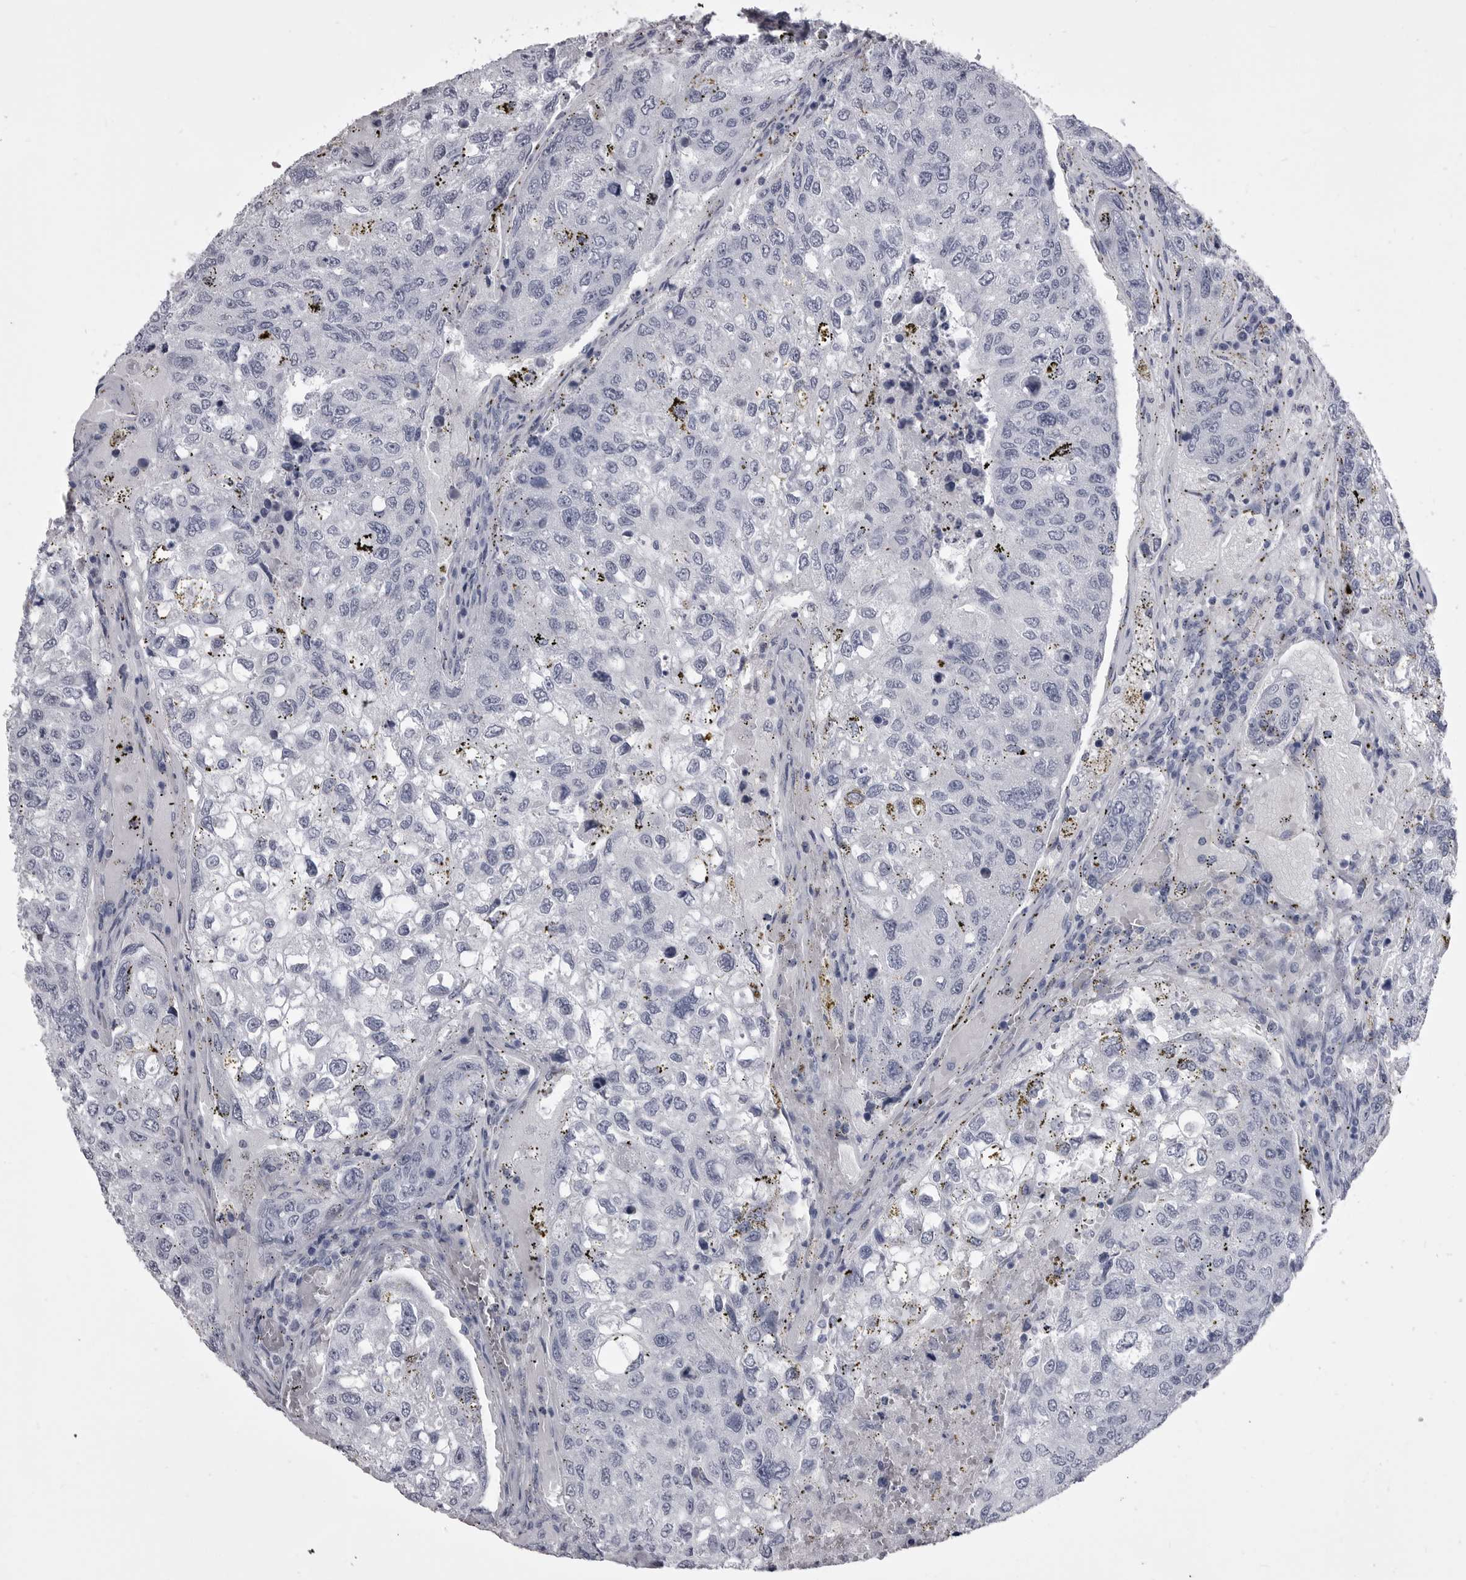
{"staining": {"intensity": "negative", "quantity": "none", "location": "none"}, "tissue": "urothelial cancer", "cell_type": "Tumor cells", "image_type": "cancer", "snomed": [{"axis": "morphology", "description": "Urothelial carcinoma, High grade"}, {"axis": "topography", "description": "Lymph node"}, {"axis": "topography", "description": "Urinary bladder"}], "caption": "High power microscopy micrograph of an immunohistochemistry image of urothelial carcinoma (high-grade), revealing no significant expression in tumor cells. (Stains: DAB immunohistochemistry (IHC) with hematoxylin counter stain, Microscopy: brightfield microscopy at high magnification).", "gene": "ANK2", "patient": {"sex": "male", "age": 51}}